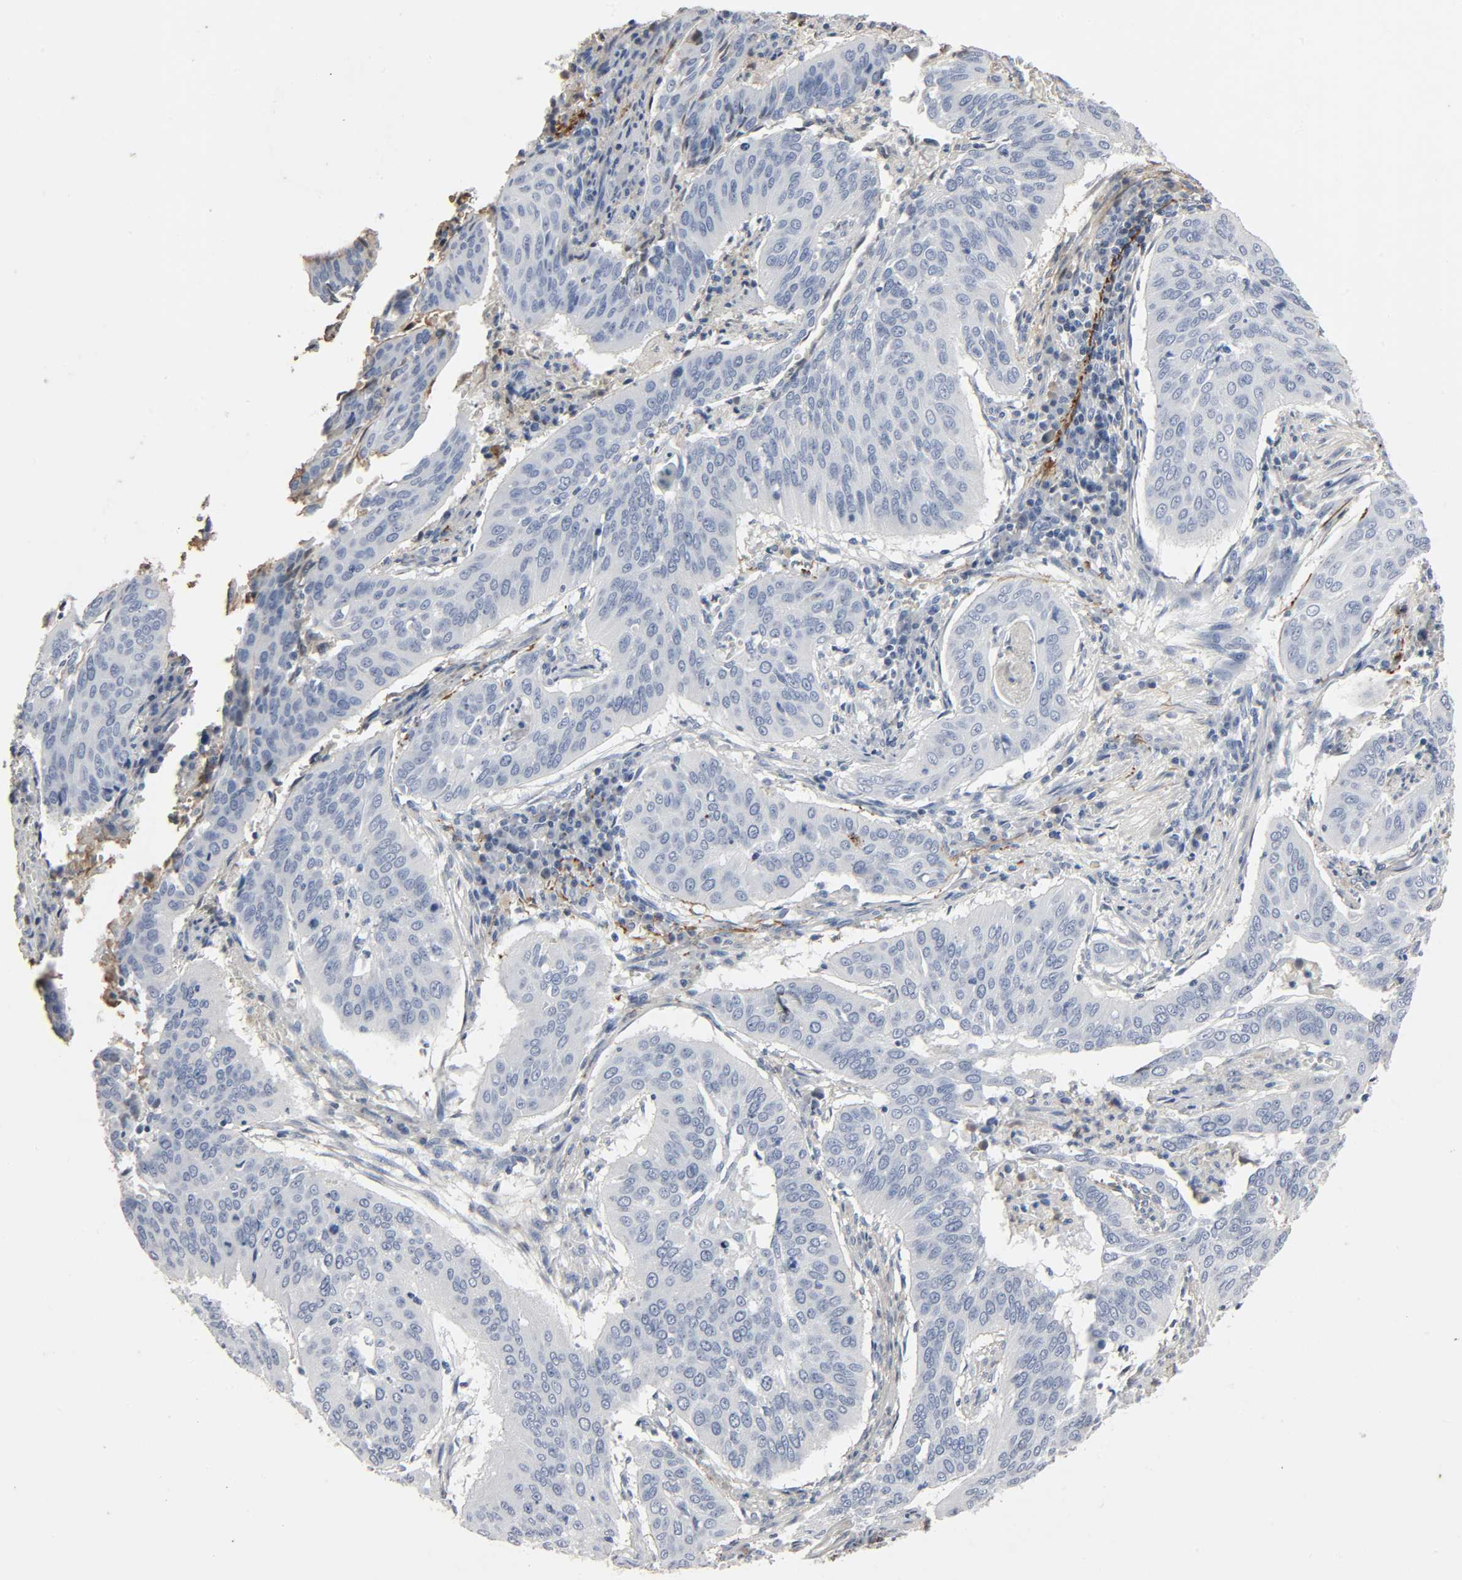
{"staining": {"intensity": "negative", "quantity": "none", "location": "none"}, "tissue": "cervical cancer", "cell_type": "Tumor cells", "image_type": "cancer", "snomed": [{"axis": "morphology", "description": "Squamous cell carcinoma, NOS"}, {"axis": "topography", "description": "Cervix"}], "caption": "There is no significant positivity in tumor cells of cervical cancer (squamous cell carcinoma).", "gene": "FBLN5", "patient": {"sex": "female", "age": 39}}